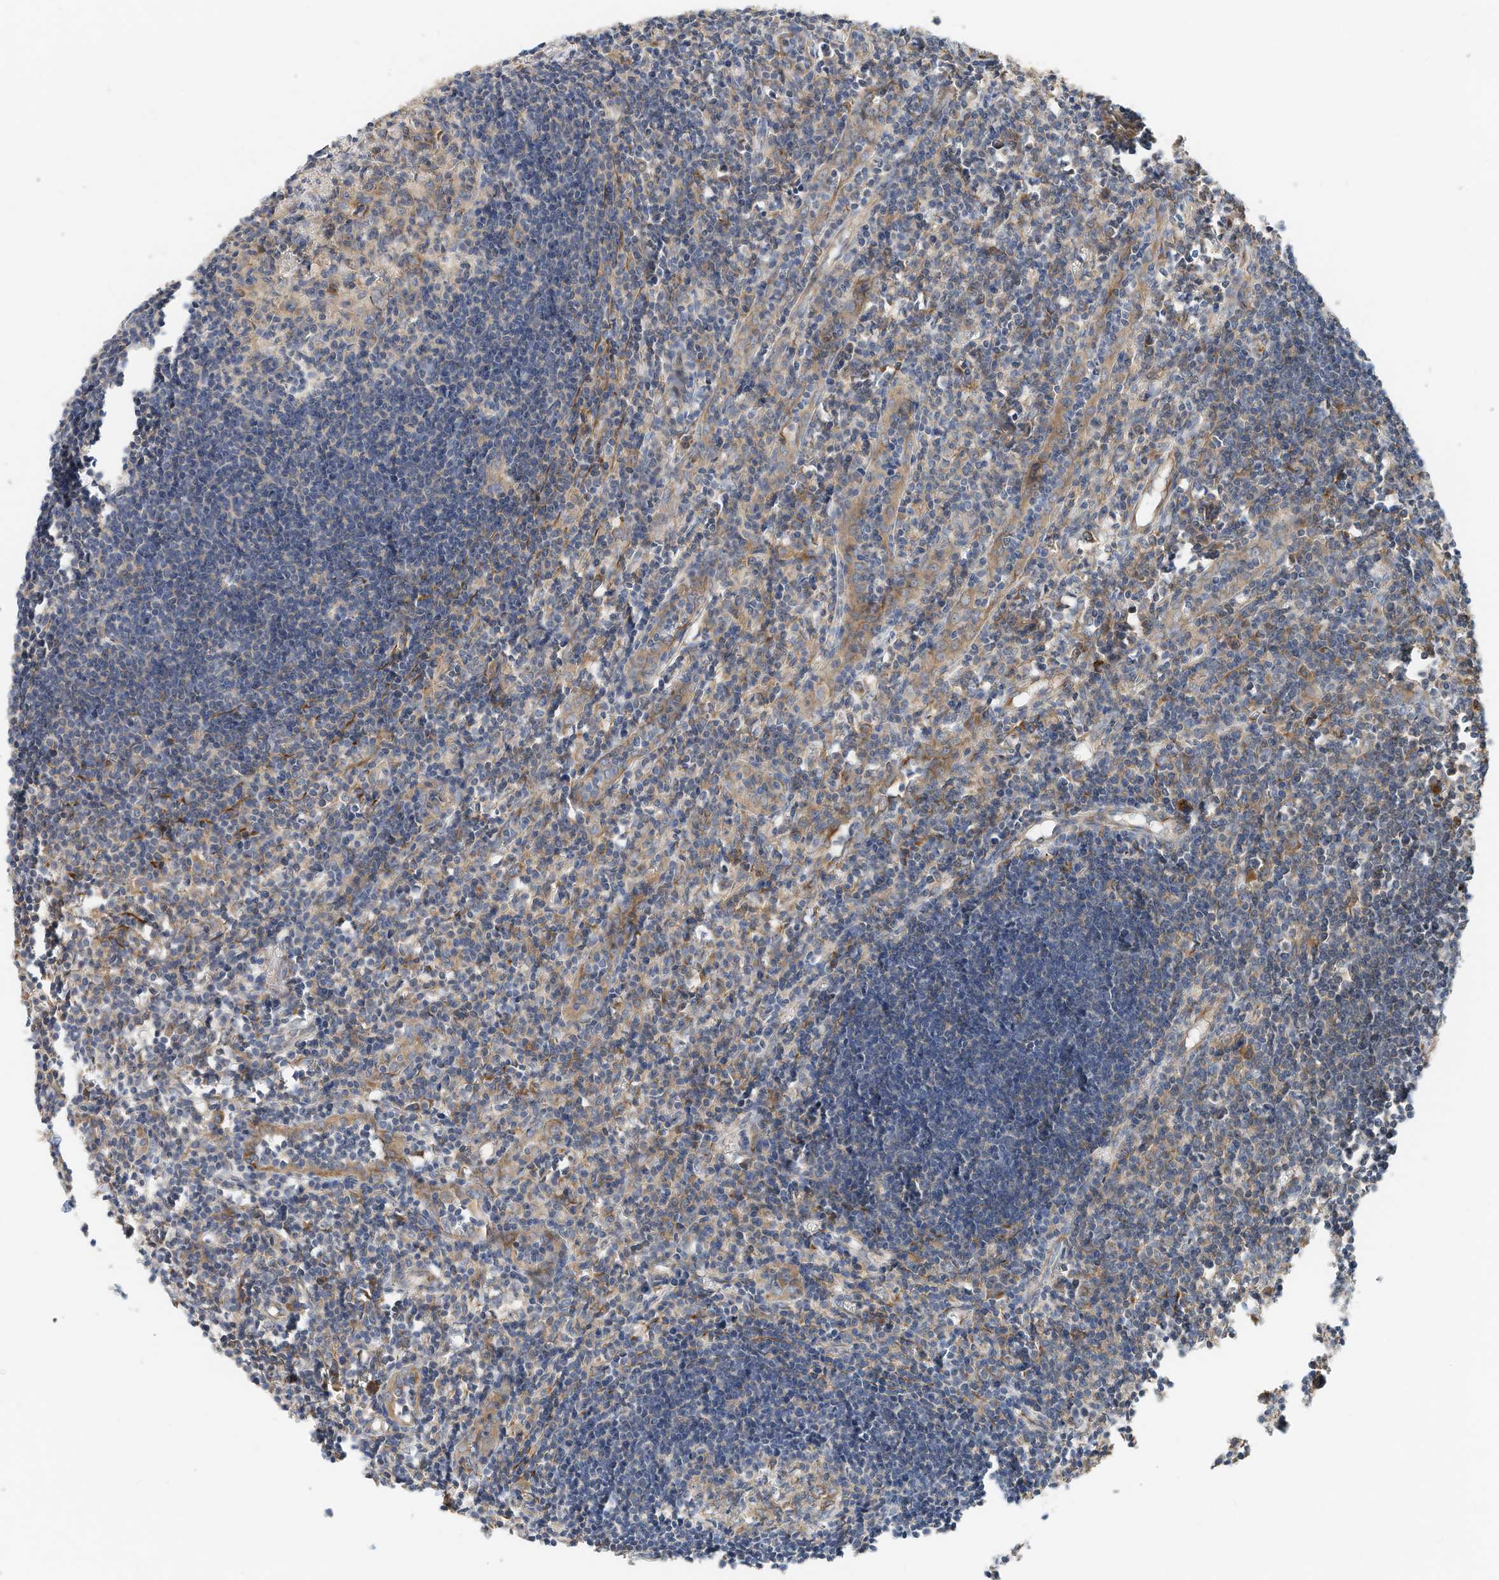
{"staining": {"intensity": "moderate", "quantity": ">75%", "location": "cytoplasmic/membranous"}, "tissue": "lymph node", "cell_type": "Germinal center cells", "image_type": "normal", "snomed": [{"axis": "morphology", "description": "Normal tissue, NOS"}, {"axis": "morphology", "description": "Malignant melanoma, Metastatic site"}, {"axis": "topography", "description": "Lymph node"}], "caption": "IHC of benign human lymph node displays medium levels of moderate cytoplasmic/membranous staining in approximately >75% of germinal center cells.", "gene": "CPAMD8", "patient": {"sex": "male", "age": 41}}